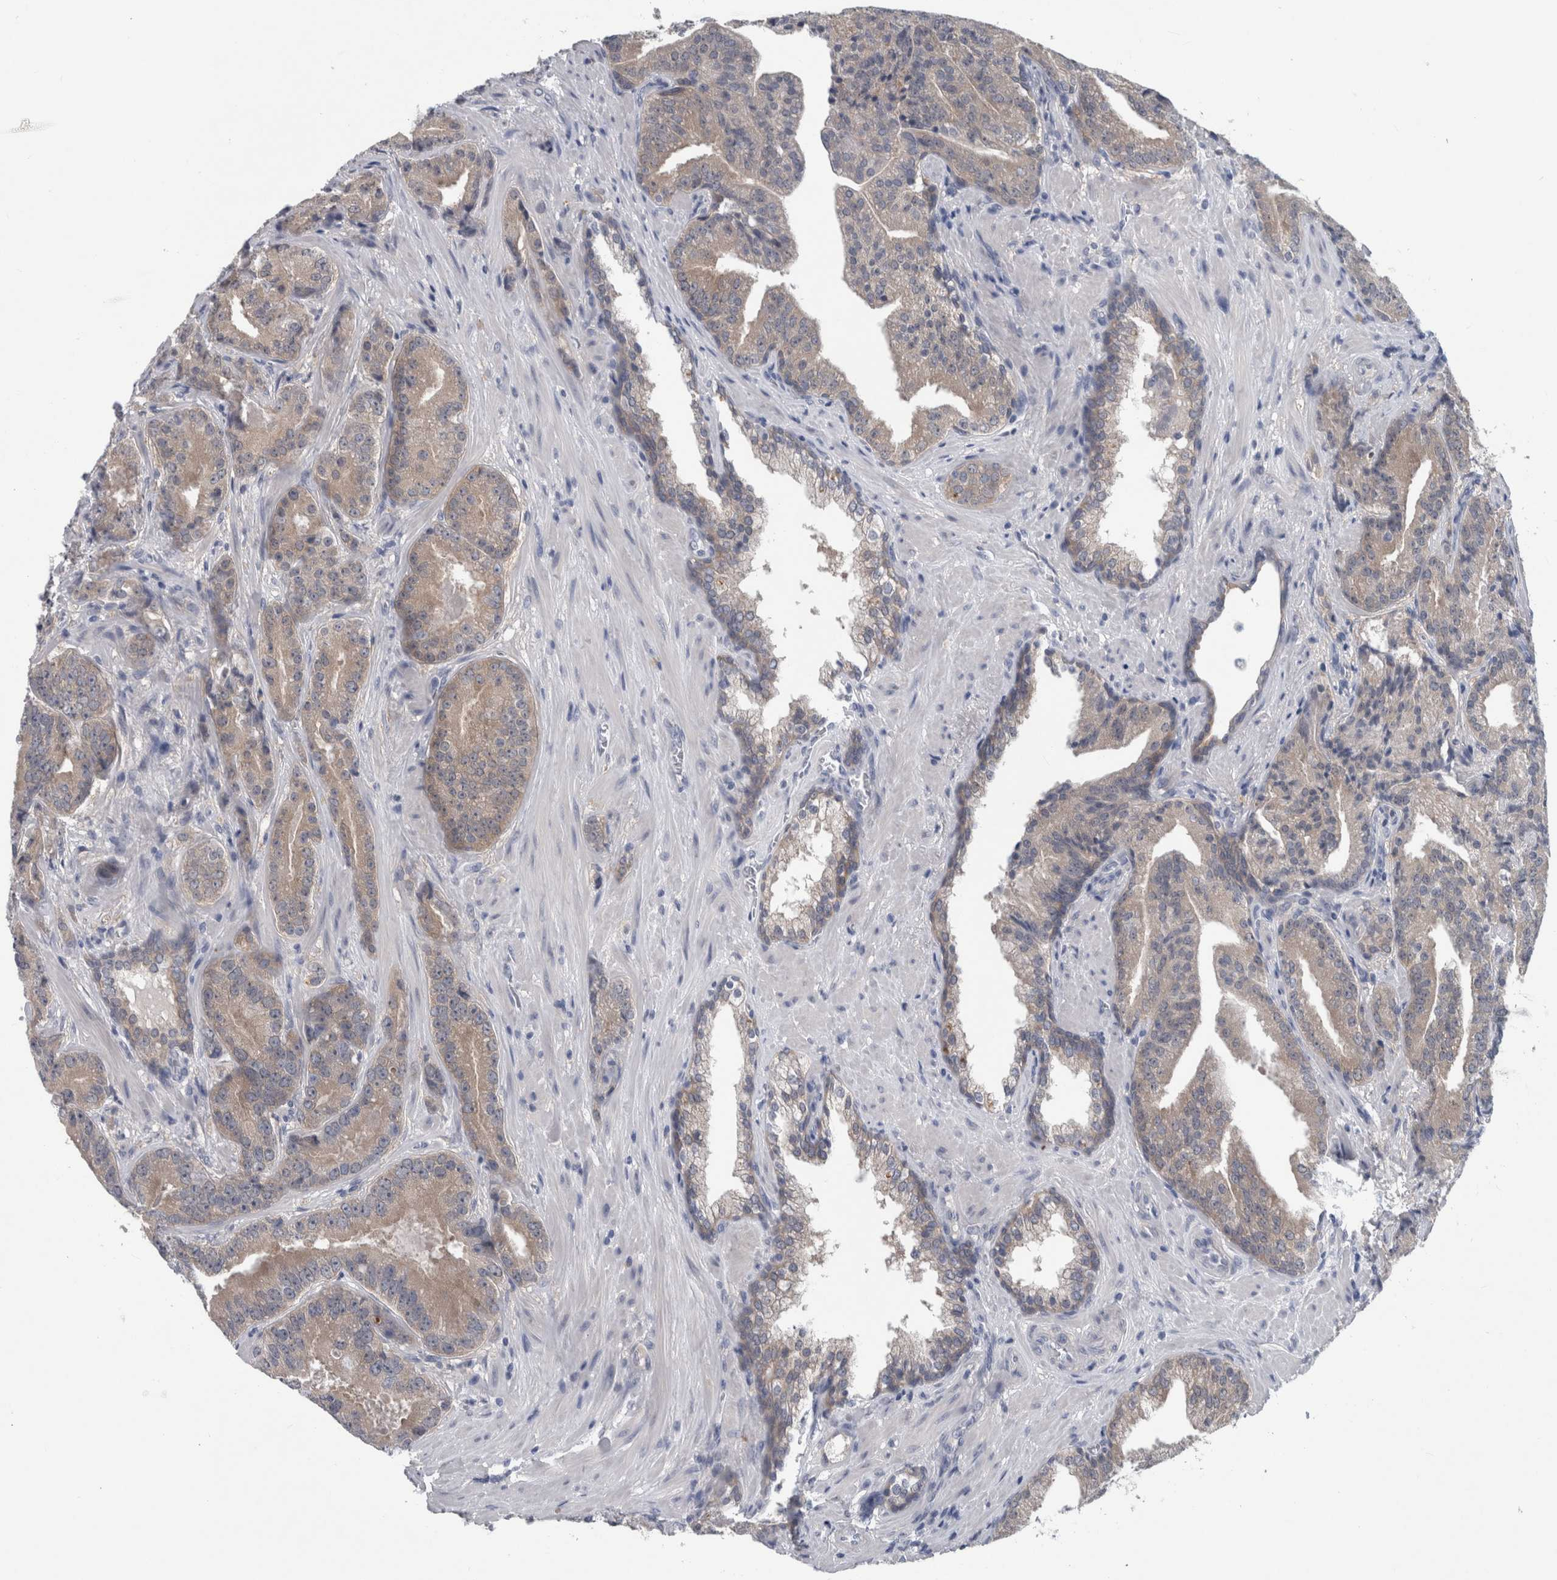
{"staining": {"intensity": "weak", "quantity": ">75%", "location": "cytoplasmic/membranous"}, "tissue": "prostate cancer", "cell_type": "Tumor cells", "image_type": "cancer", "snomed": [{"axis": "morphology", "description": "Adenocarcinoma, Low grade"}, {"axis": "topography", "description": "Prostate"}], "caption": "An image of prostate cancer (adenocarcinoma (low-grade)) stained for a protein shows weak cytoplasmic/membranous brown staining in tumor cells.", "gene": "FAM83H", "patient": {"sex": "male", "age": 67}}